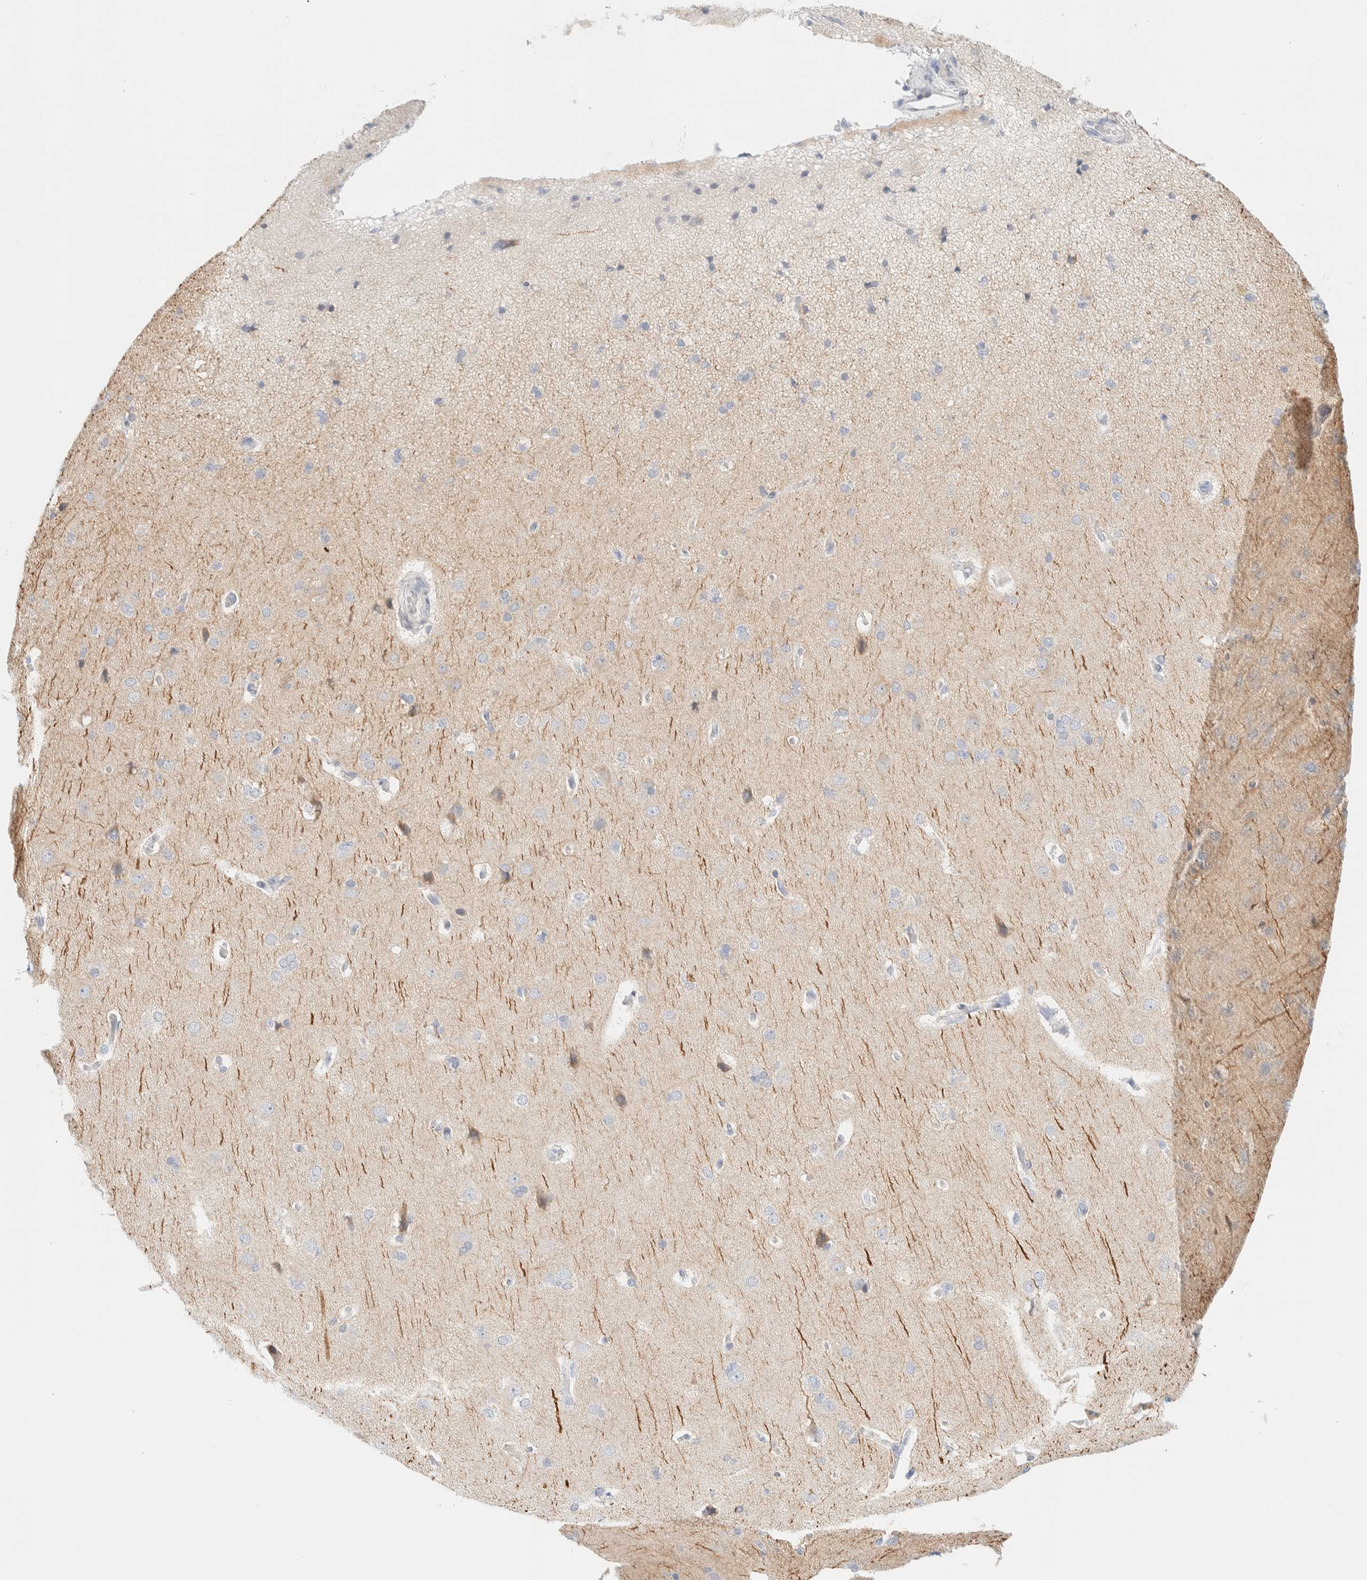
{"staining": {"intensity": "negative", "quantity": "none", "location": "none"}, "tissue": "cerebral cortex", "cell_type": "Endothelial cells", "image_type": "normal", "snomed": [{"axis": "morphology", "description": "Normal tissue, NOS"}, {"axis": "topography", "description": "Cerebral cortex"}], "caption": "Endothelial cells show no significant protein positivity in unremarkable cerebral cortex. The staining was performed using DAB (3,3'-diaminobenzidine) to visualize the protein expression in brown, while the nuclei were stained in blue with hematoxylin (Magnification: 20x).", "gene": "SPNS3", "patient": {"sex": "male", "age": 62}}